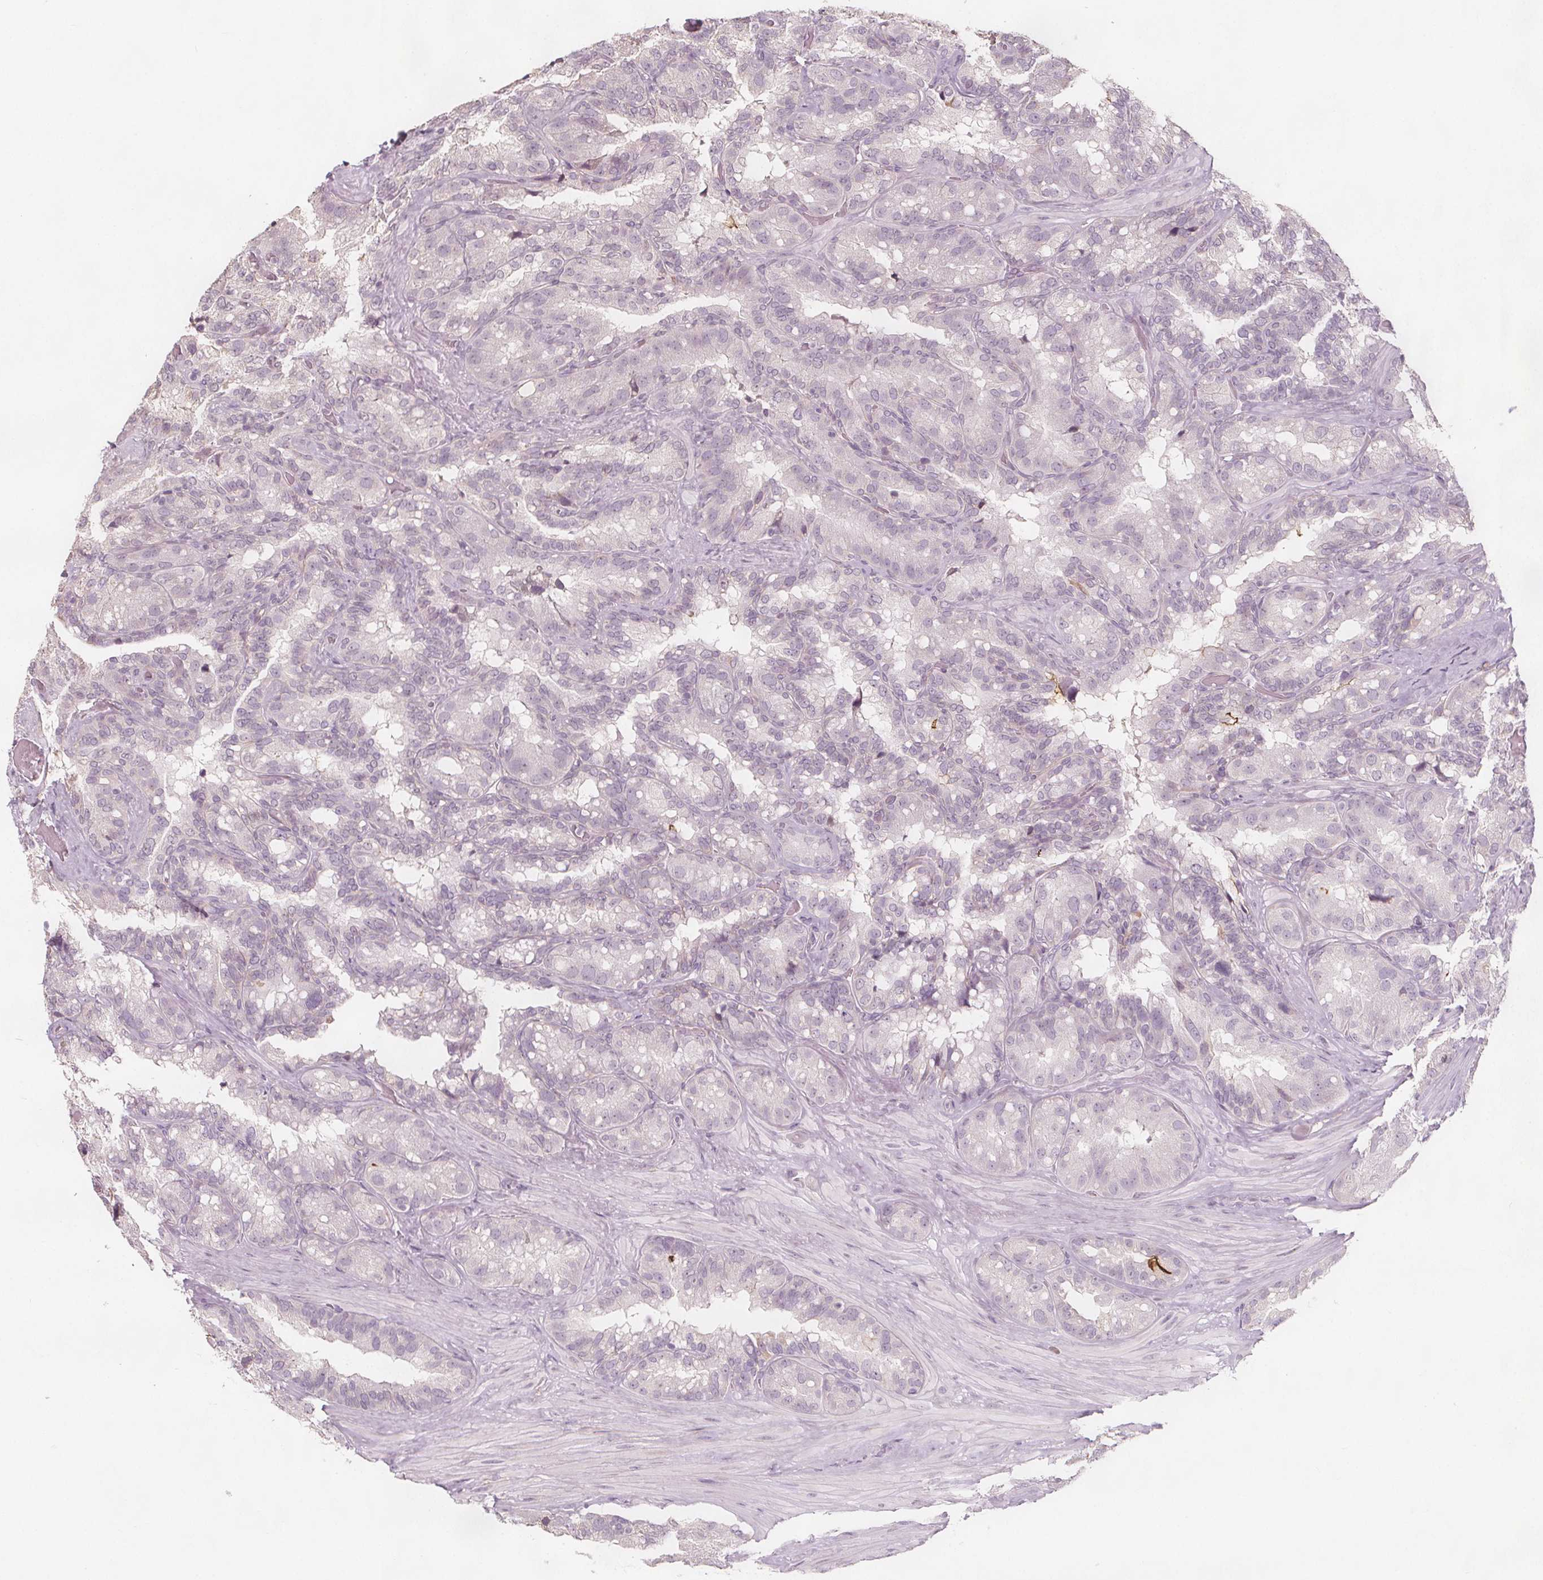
{"staining": {"intensity": "negative", "quantity": "none", "location": "none"}, "tissue": "seminal vesicle", "cell_type": "Glandular cells", "image_type": "normal", "snomed": [{"axis": "morphology", "description": "Normal tissue, NOS"}, {"axis": "topography", "description": "Seminal veicle"}], "caption": "The IHC image has no significant staining in glandular cells of seminal vesicle.", "gene": "C1orf167", "patient": {"sex": "male", "age": 60}}